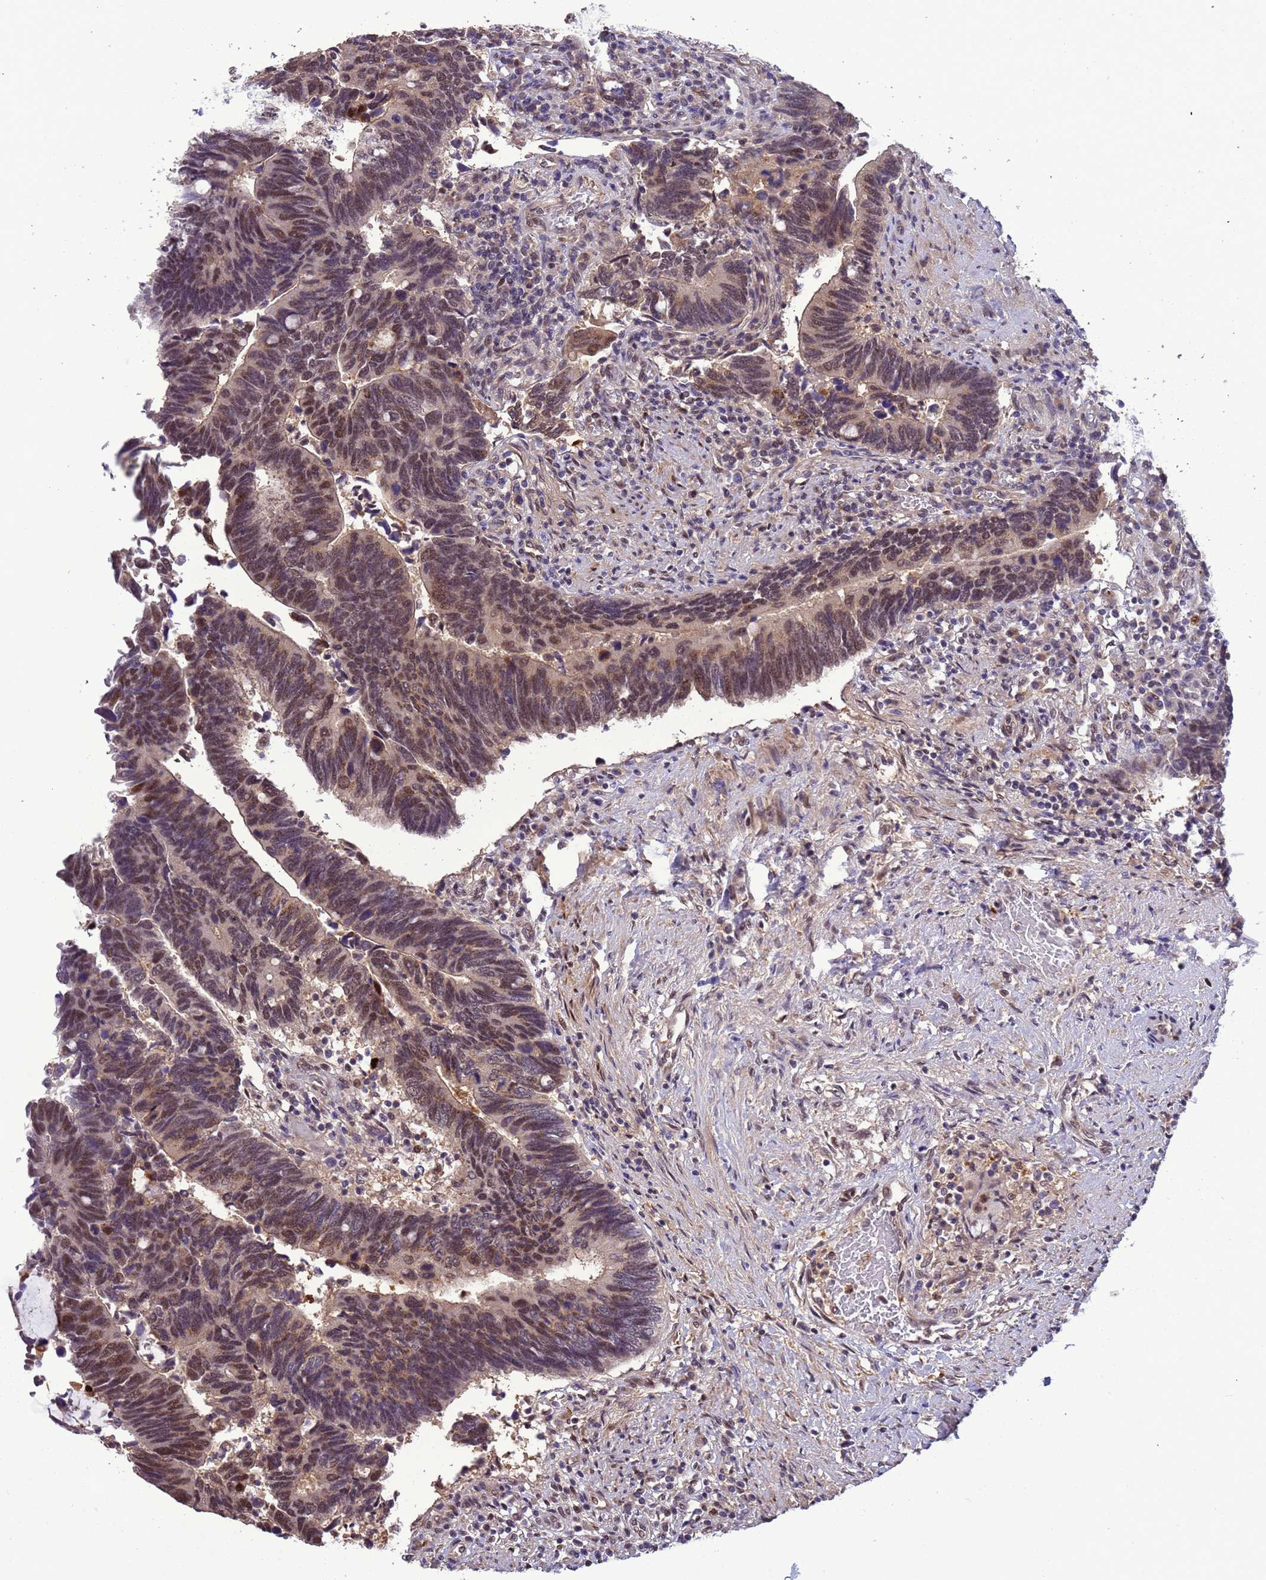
{"staining": {"intensity": "moderate", "quantity": ">75%", "location": "nuclear"}, "tissue": "colorectal cancer", "cell_type": "Tumor cells", "image_type": "cancer", "snomed": [{"axis": "morphology", "description": "Adenocarcinoma, NOS"}, {"axis": "topography", "description": "Colon"}], "caption": "IHC histopathology image of colorectal adenocarcinoma stained for a protein (brown), which displays medium levels of moderate nuclear expression in about >75% of tumor cells.", "gene": "ZBTB5", "patient": {"sex": "male", "age": 87}}